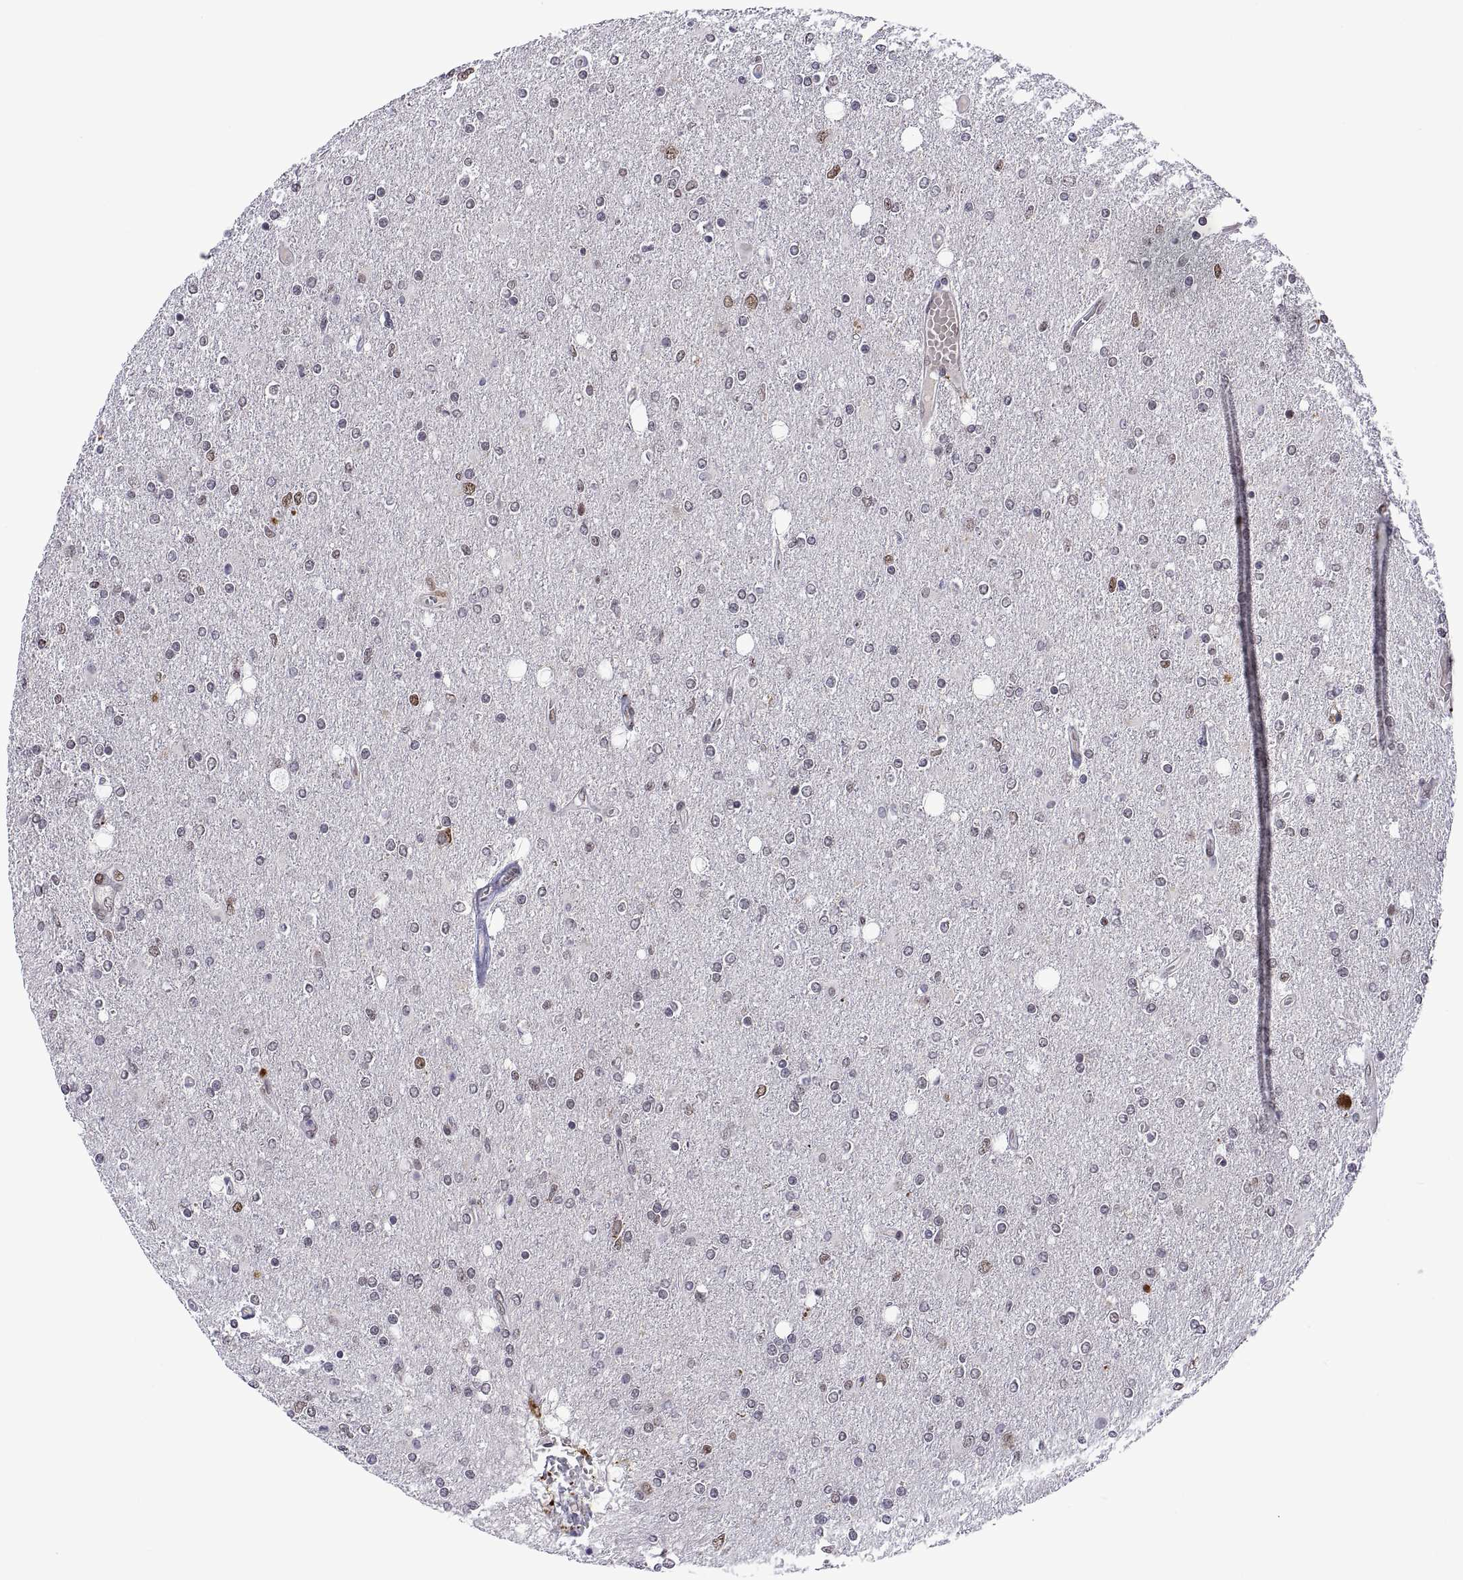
{"staining": {"intensity": "weak", "quantity": "<25%", "location": "nuclear"}, "tissue": "glioma", "cell_type": "Tumor cells", "image_type": "cancer", "snomed": [{"axis": "morphology", "description": "Glioma, malignant, High grade"}, {"axis": "topography", "description": "Cerebral cortex"}], "caption": "IHC photomicrograph of neoplastic tissue: malignant high-grade glioma stained with DAB (3,3'-diaminobenzidine) shows no significant protein positivity in tumor cells.", "gene": "NR4A1", "patient": {"sex": "male", "age": 70}}